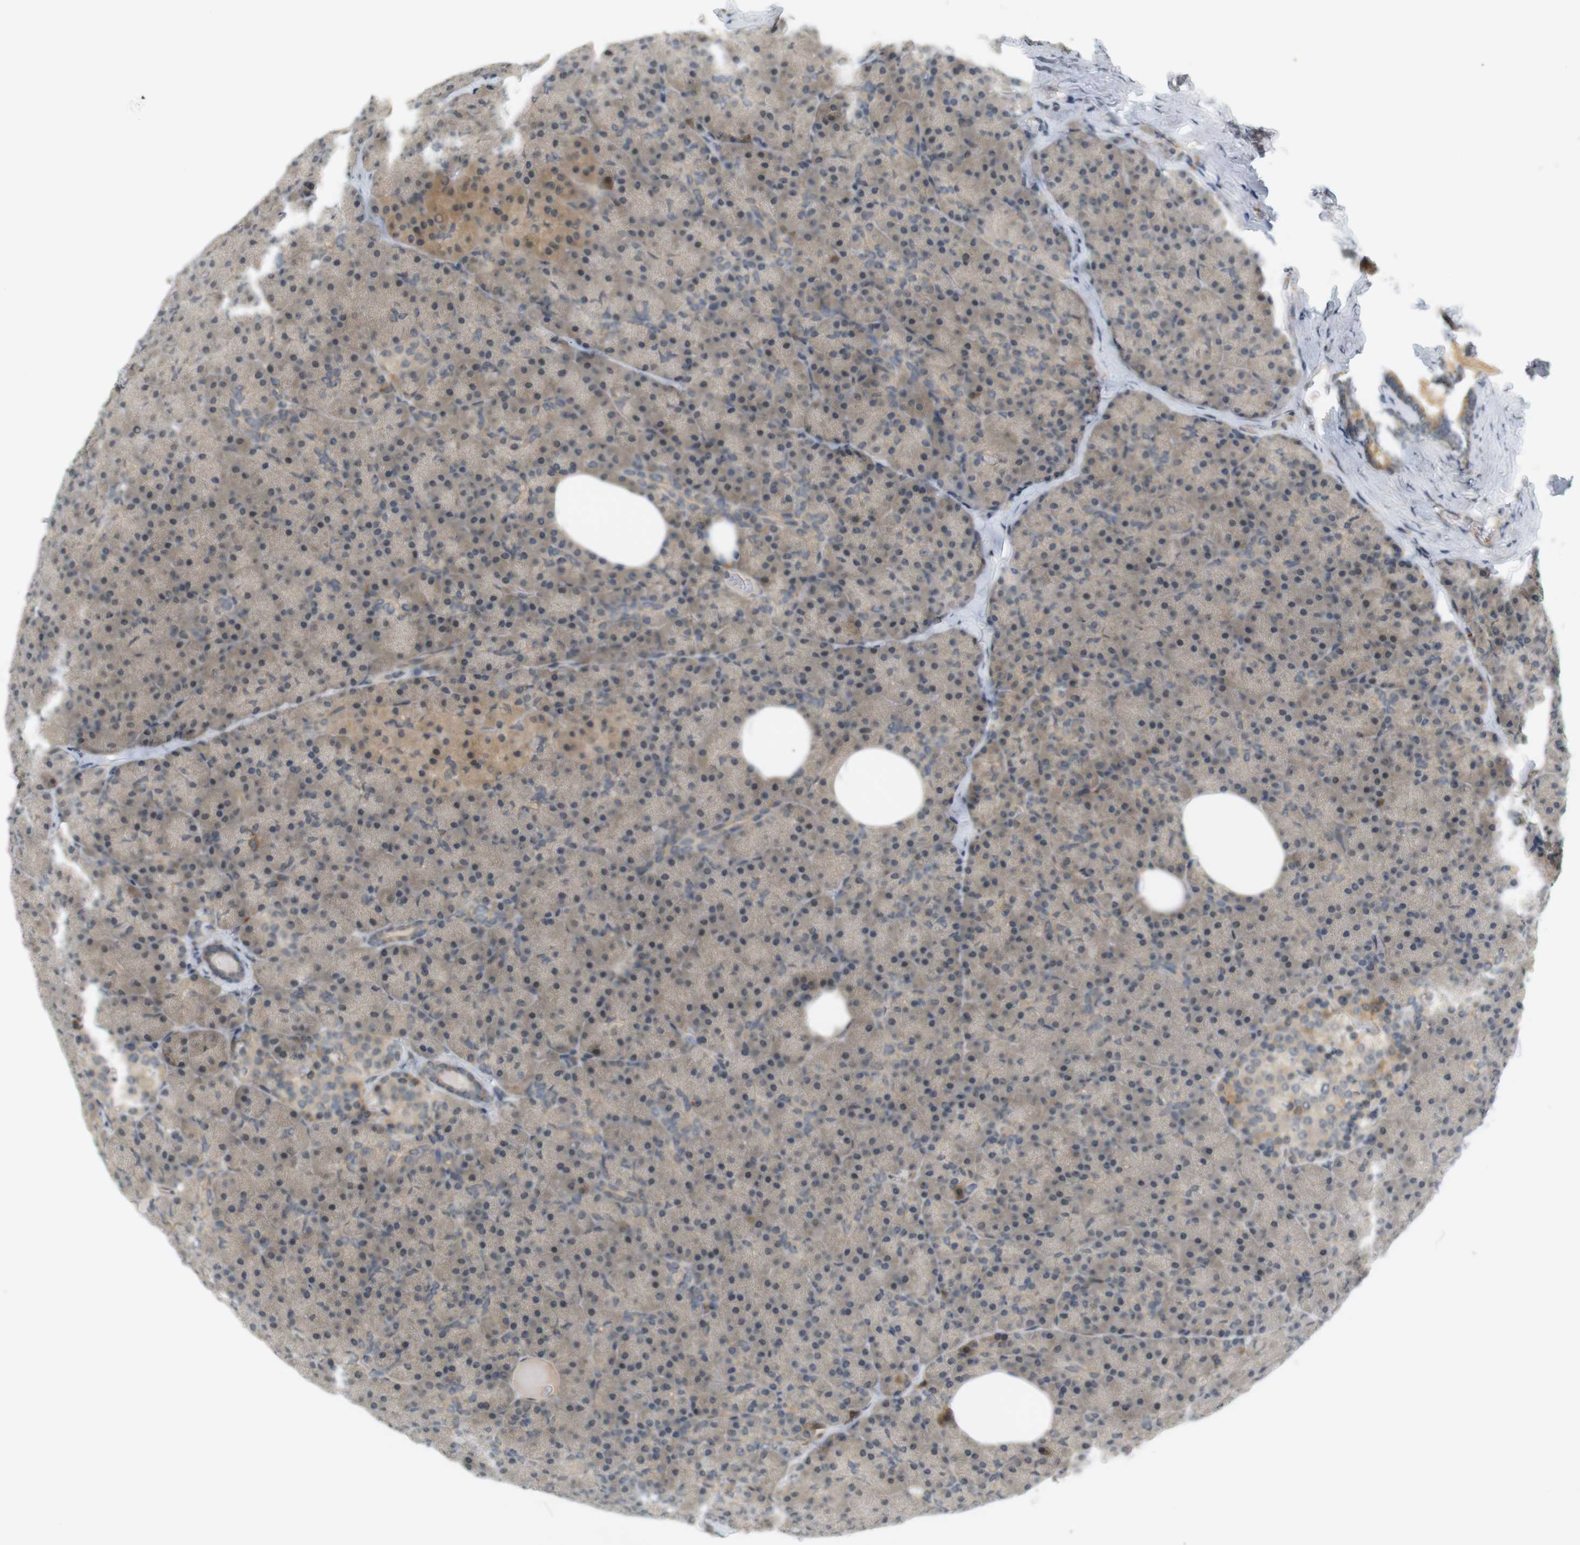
{"staining": {"intensity": "weak", "quantity": ">75%", "location": "cytoplasmic/membranous"}, "tissue": "pancreas", "cell_type": "Exocrine glandular cells", "image_type": "normal", "snomed": [{"axis": "morphology", "description": "Normal tissue, NOS"}, {"axis": "topography", "description": "Pancreas"}], "caption": "A low amount of weak cytoplasmic/membranous staining is seen in approximately >75% of exocrine glandular cells in normal pancreas.", "gene": "SOCS6", "patient": {"sex": "female", "age": 43}}